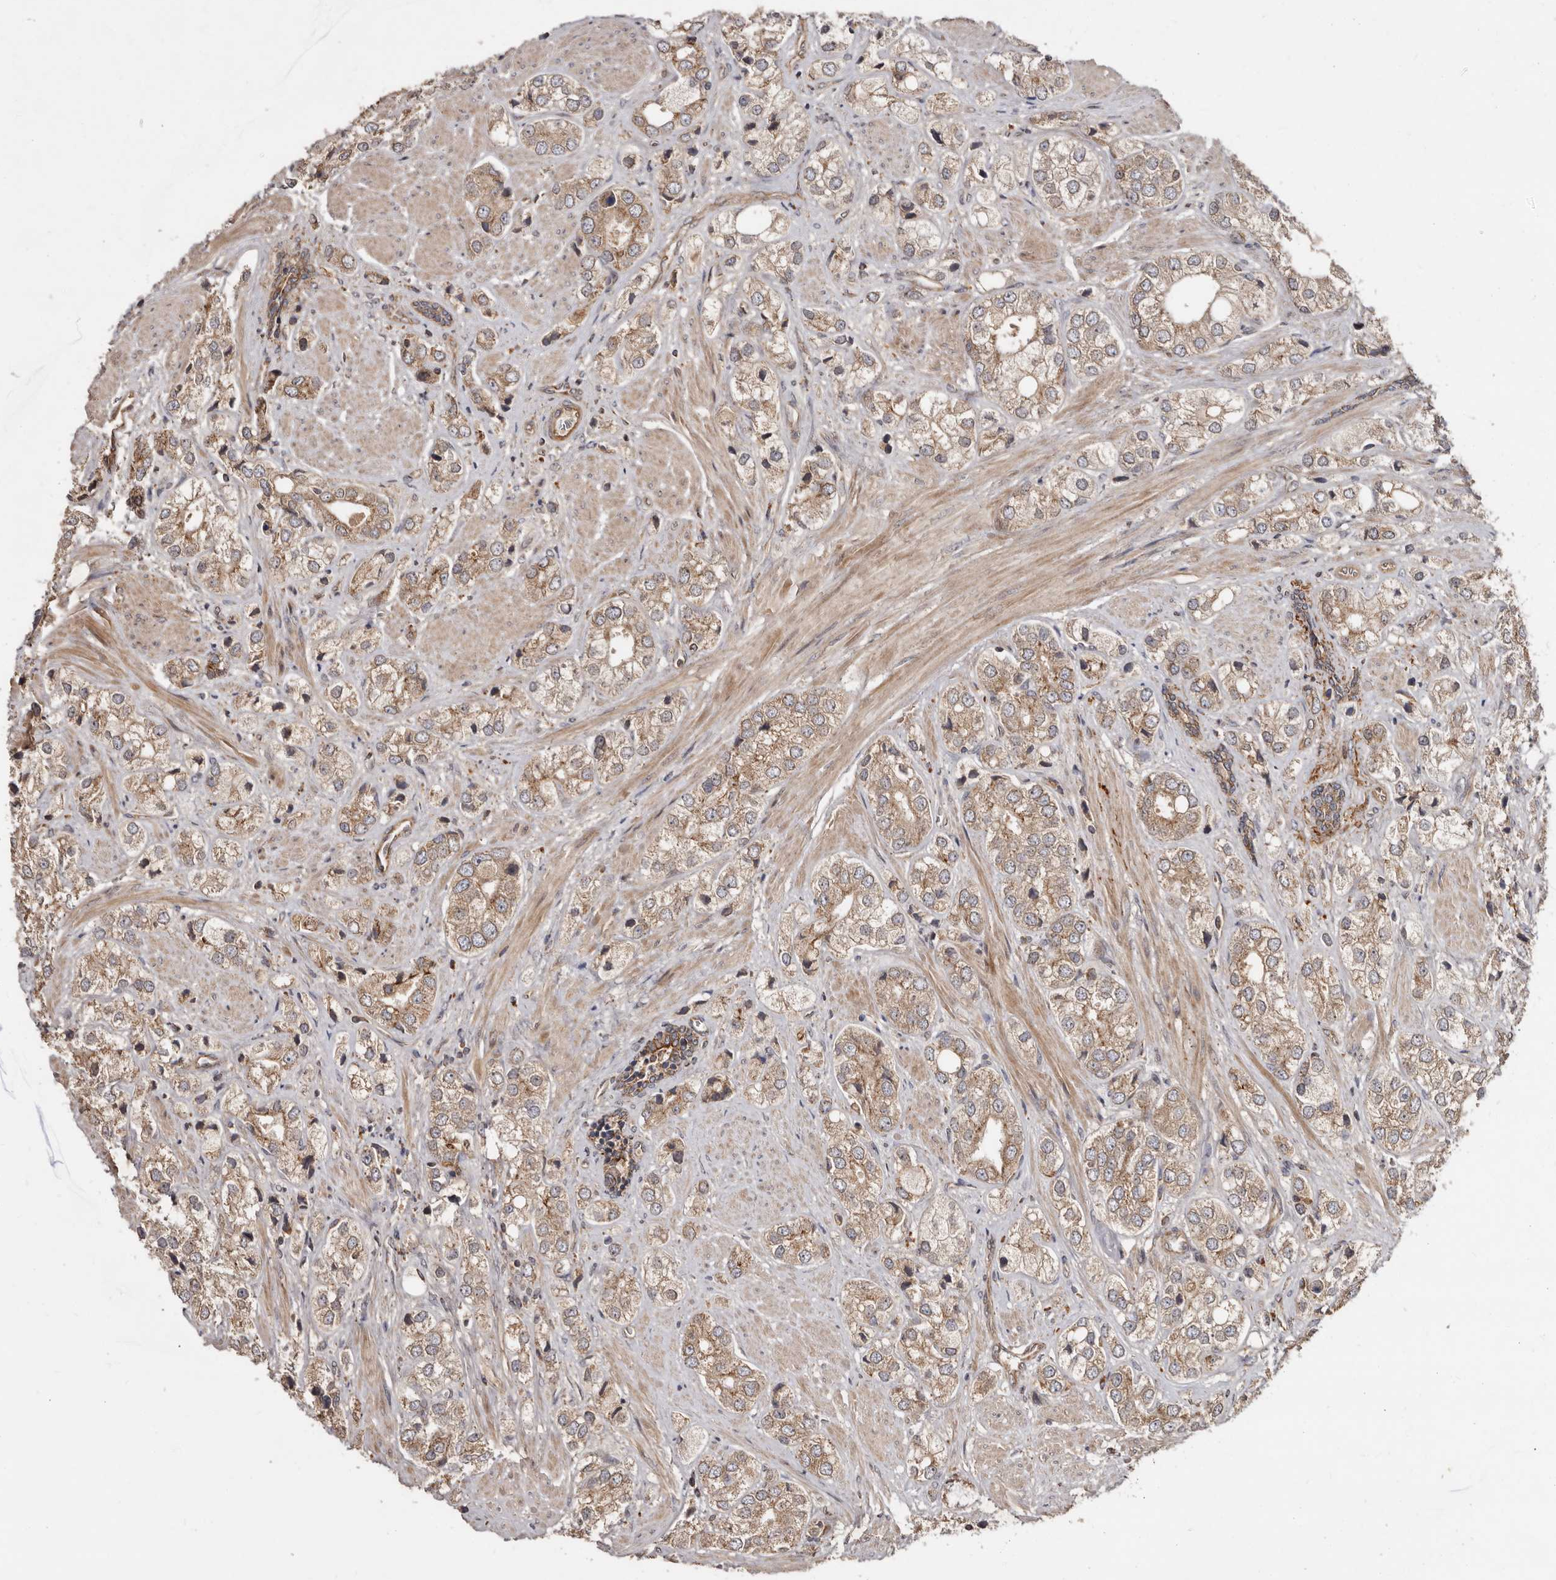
{"staining": {"intensity": "weak", "quantity": ">75%", "location": "cytoplasmic/membranous"}, "tissue": "prostate cancer", "cell_type": "Tumor cells", "image_type": "cancer", "snomed": [{"axis": "morphology", "description": "Adenocarcinoma, High grade"}, {"axis": "topography", "description": "Prostate"}], "caption": "This is a photomicrograph of immunohistochemistry staining of prostate cancer (high-grade adenocarcinoma), which shows weak positivity in the cytoplasmic/membranous of tumor cells.", "gene": "STK36", "patient": {"sex": "male", "age": 50}}